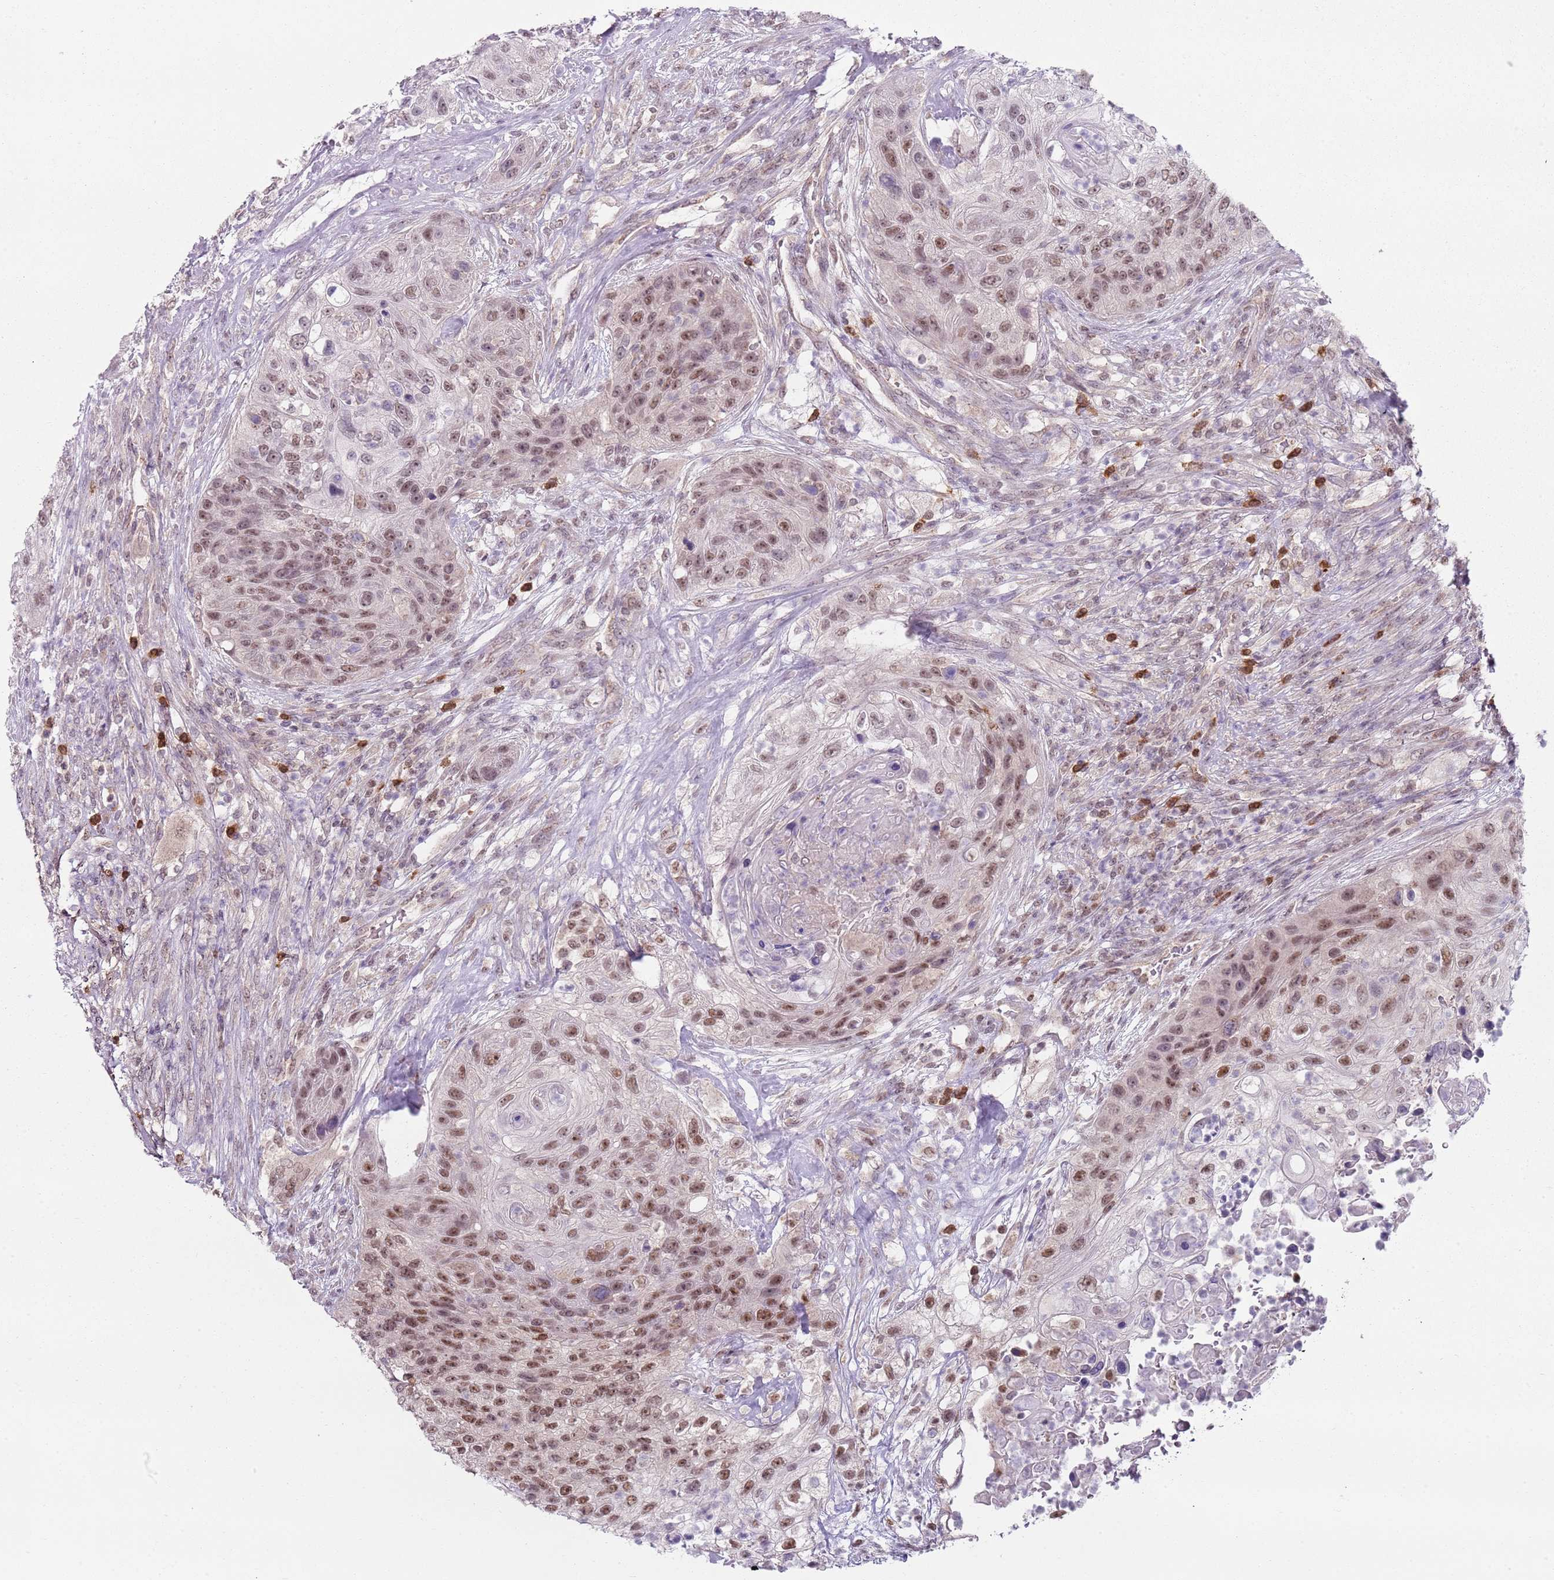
{"staining": {"intensity": "moderate", "quantity": ">75%", "location": "nuclear"}, "tissue": "urothelial cancer", "cell_type": "Tumor cells", "image_type": "cancer", "snomed": [{"axis": "morphology", "description": "Urothelial carcinoma, High grade"}, {"axis": "topography", "description": "Urinary bladder"}], "caption": "Immunohistochemistry (IHC) image of urothelial cancer stained for a protein (brown), which displays medium levels of moderate nuclear staining in approximately >75% of tumor cells.", "gene": "SMARCAL1", "patient": {"sex": "female", "age": 60}}